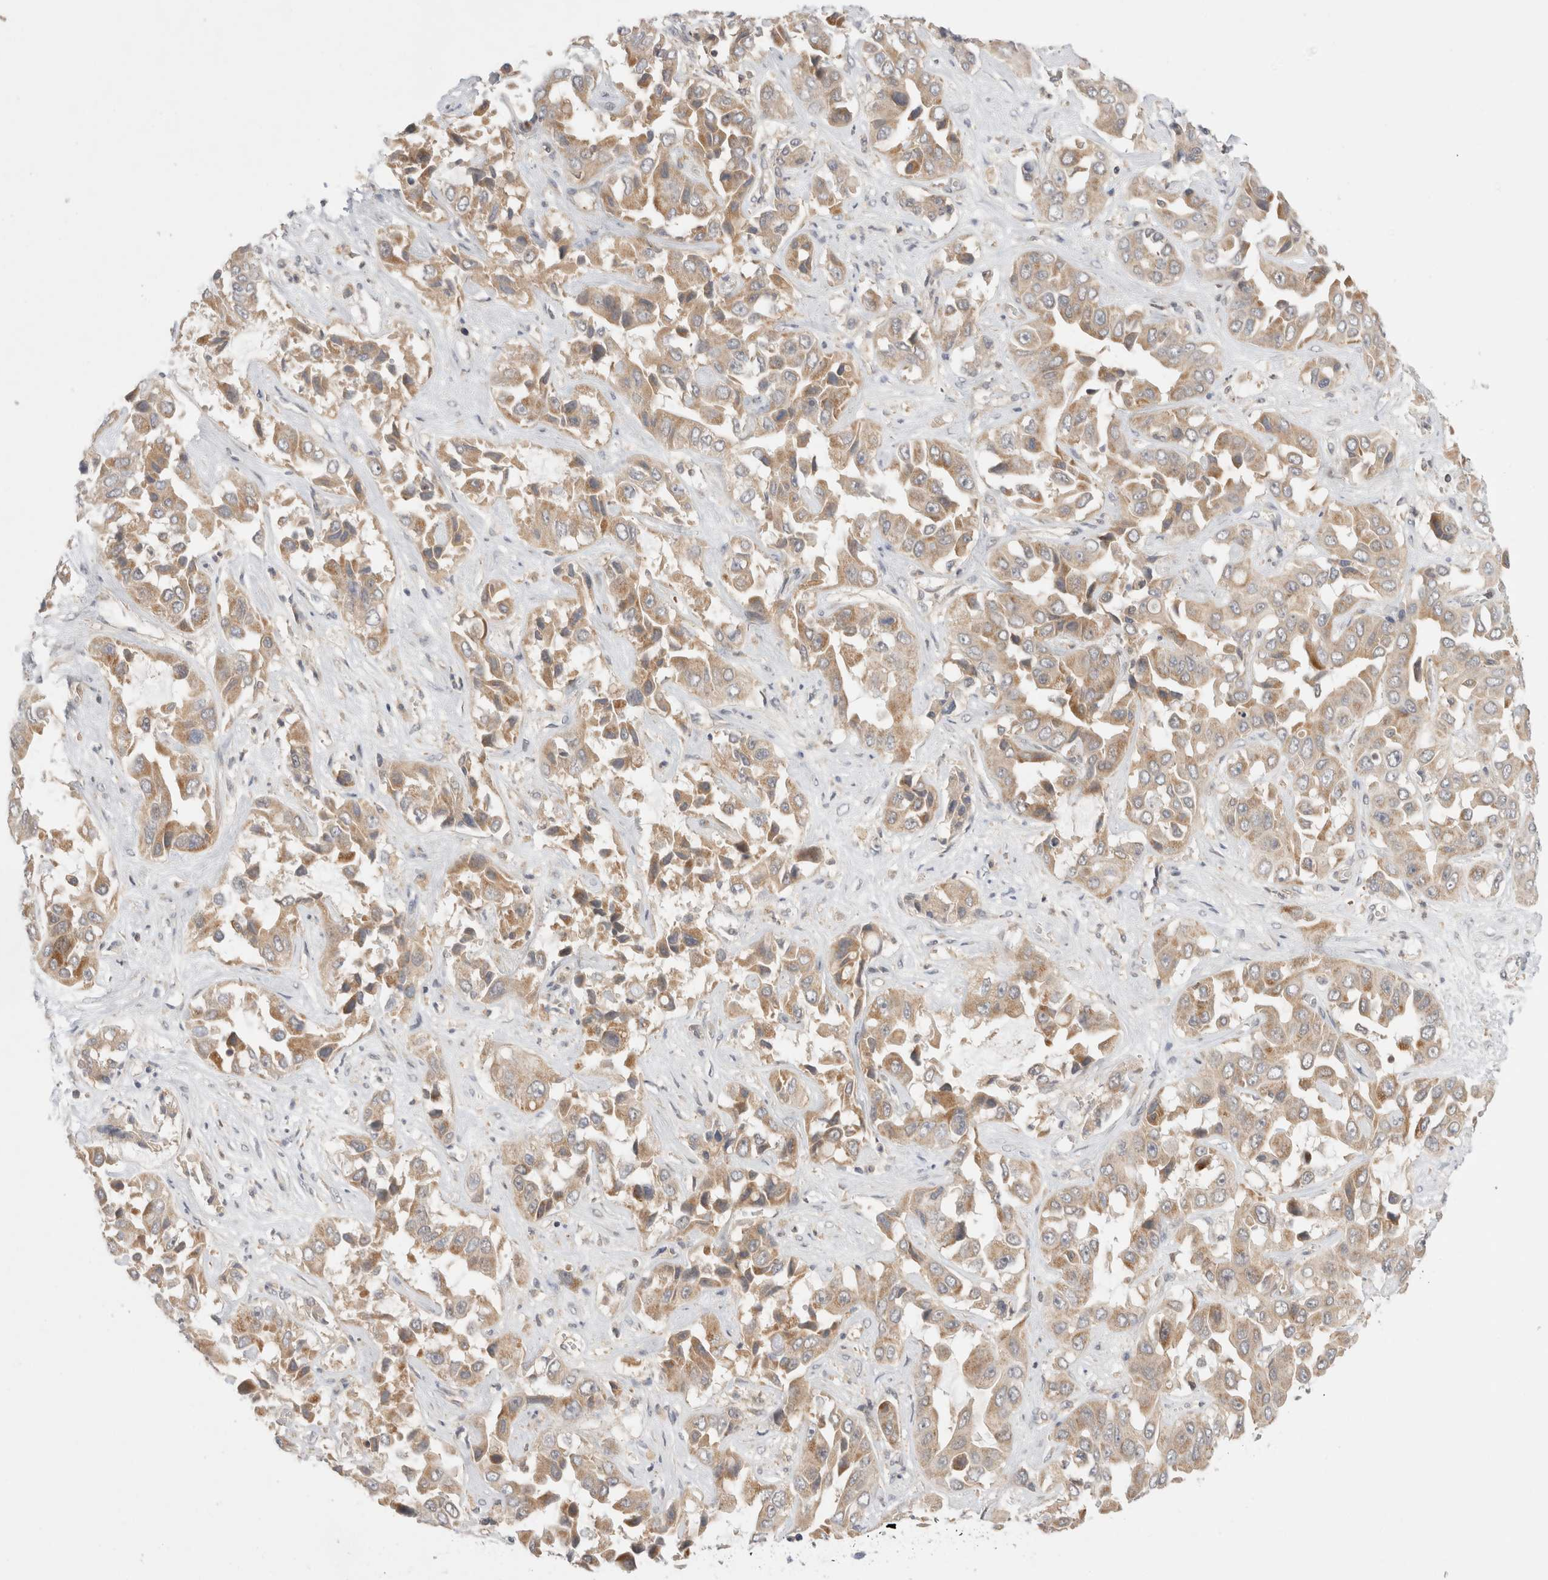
{"staining": {"intensity": "moderate", "quantity": ">75%", "location": "cytoplasmic/membranous"}, "tissue": "liver cancer", "cell_type": "Tumor cells", "image_type": "cancer", "snomed": [{"axis": "morphology", "description": "Cholangiocarcinoma"}, {"axis": "topography", "description": "Liver"}], "caption": "This is a micrograph of IHC staining of cholangiocarcinoma (liver), which shows moderate staining in the cytoplasmic/membranous of tumor cells.", "gene": "NFKB1", "patient": {"sex": "female", "age": 52}}